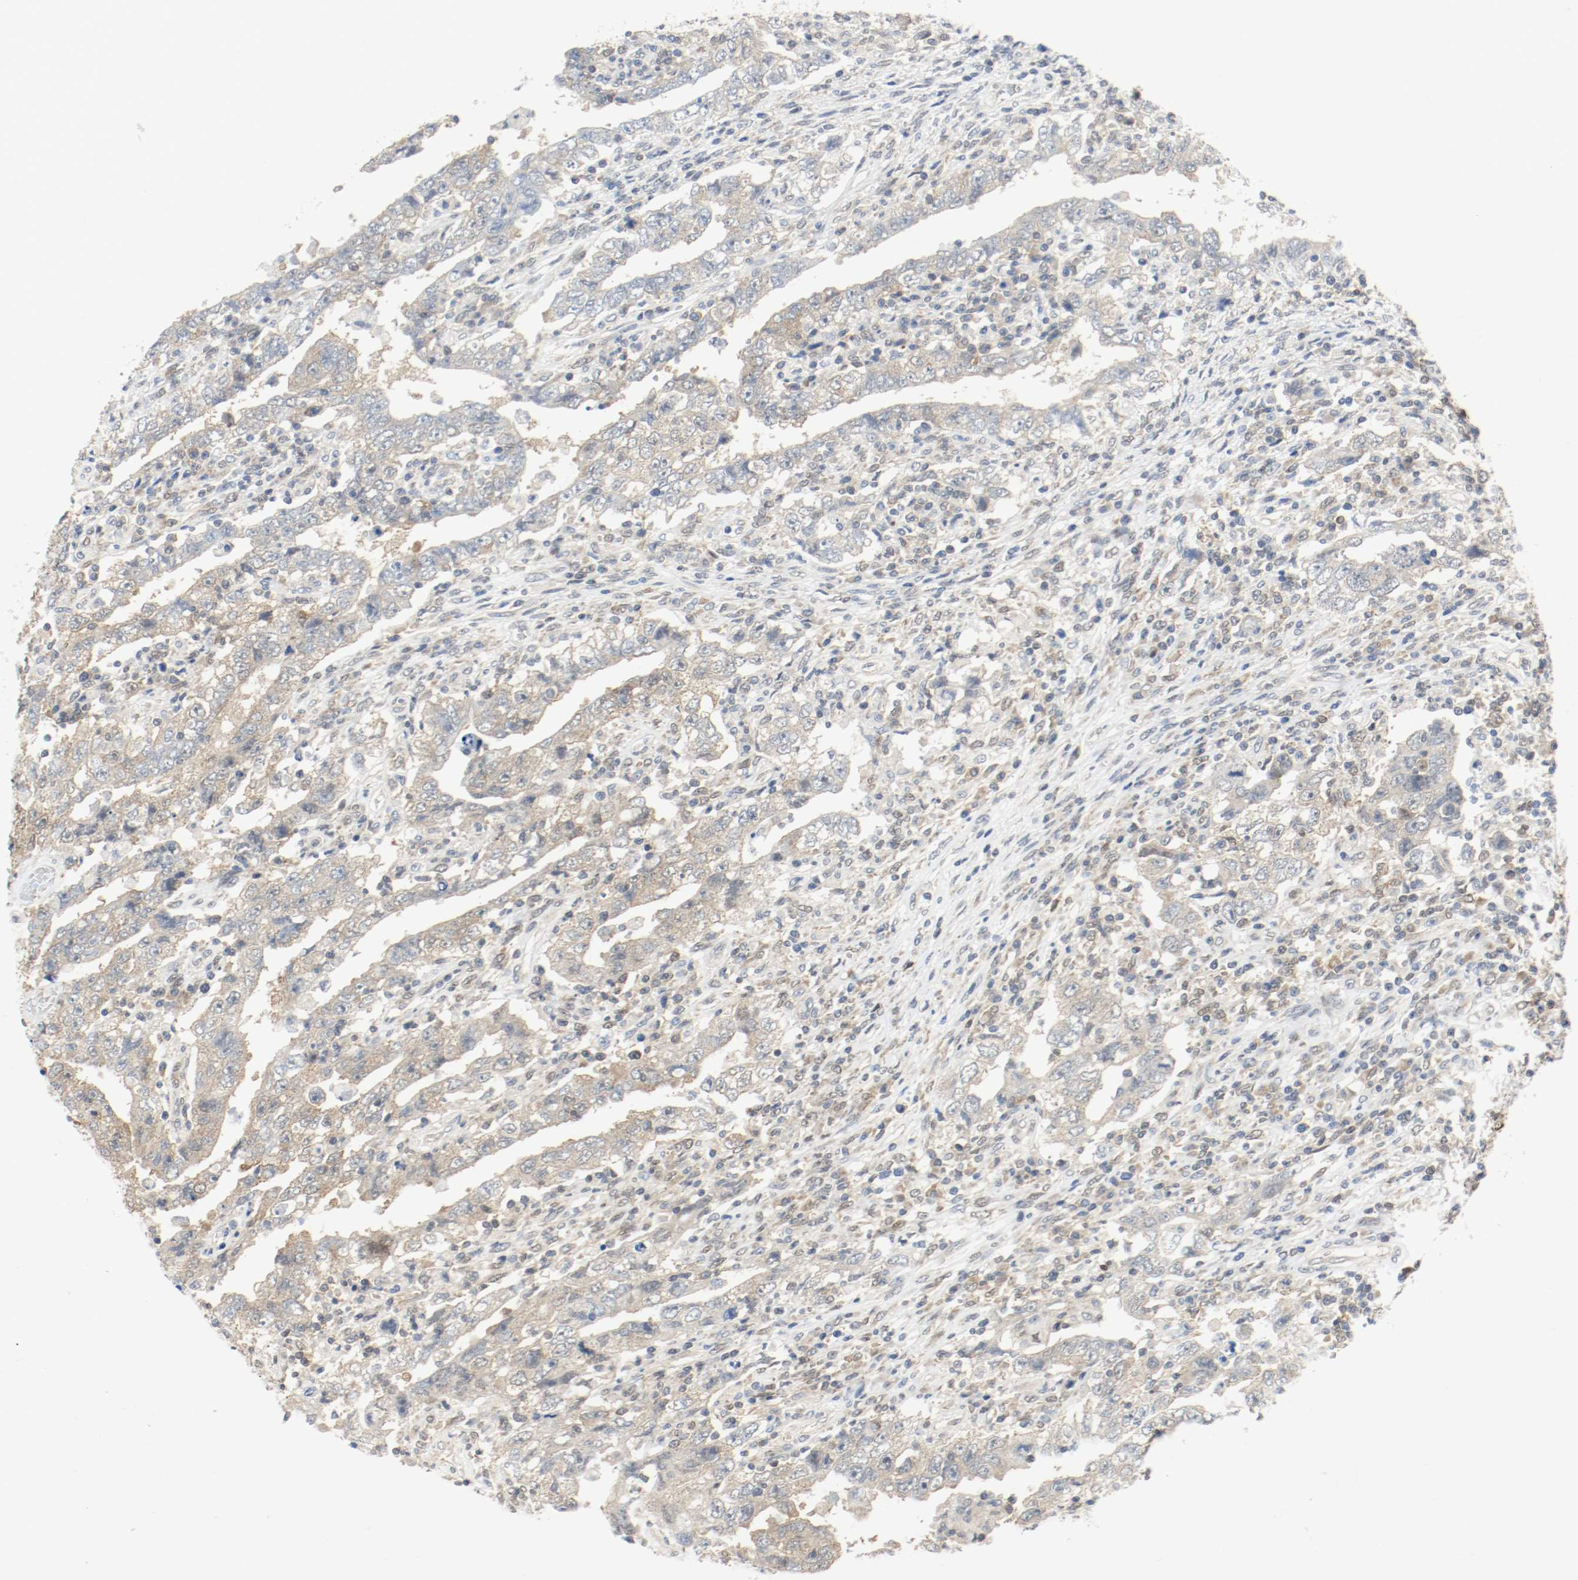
{"staining": {"intensity": "weak", "quantity": ">75%", "location": "cytoplasmic/membranous"}, "tissue": "testis cancer", "cell_type": "Tumor cells", "image_type": "cancer", "snomed": [{"axis": "morphology", "description": "Carcinoma, Embryonal, NOS"}, {"axis": "topography", "description": "Testis"}], "caption": "About >75% of tumor cells in human testis embryonal carcinoma show weak cytoplasmic/membranous protein staining as visualized by brown immunohistochemical staining.", "gene": "PPME1", "patient": {"sex": "male", "age": 26}}